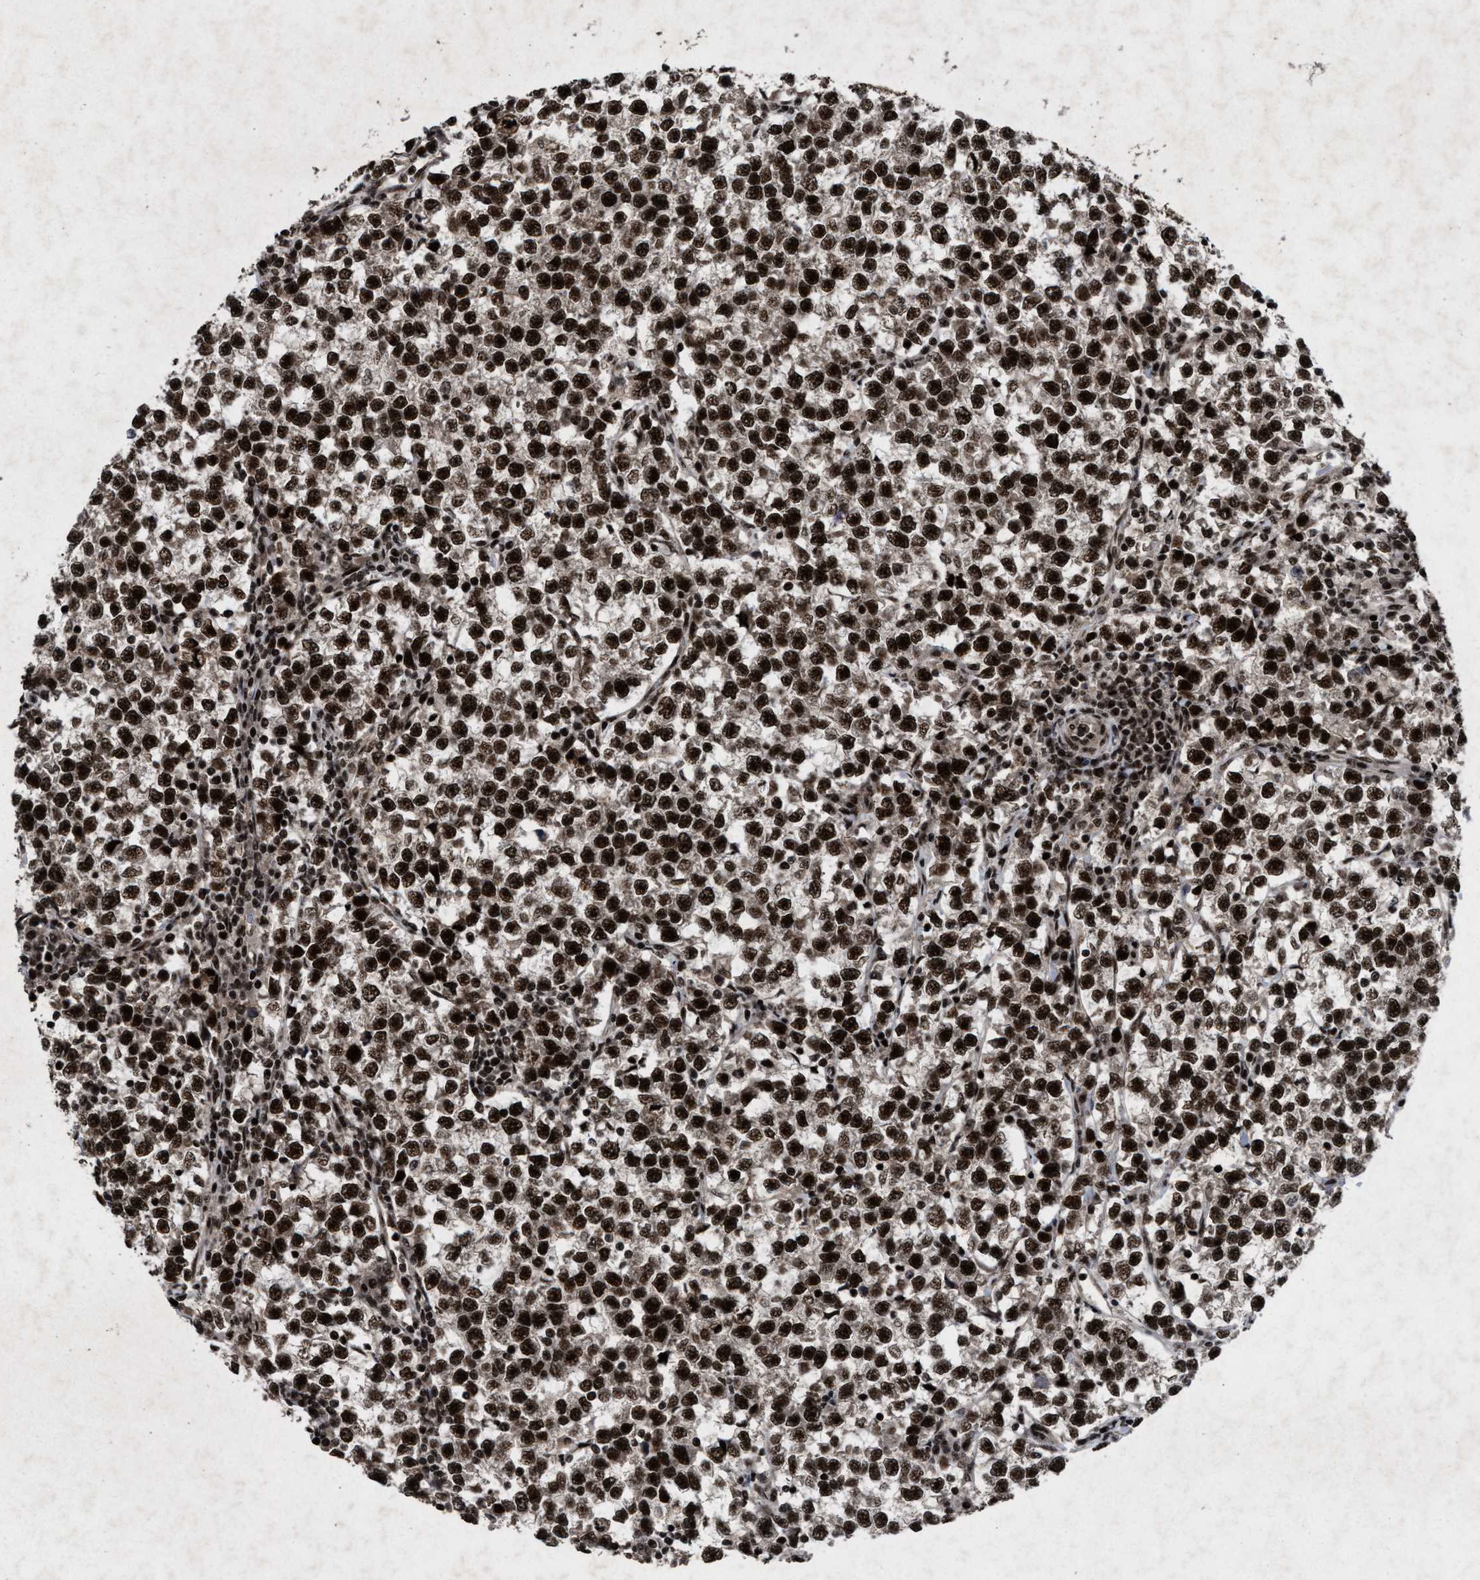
{"staining": {"intensity": "strong", "quantity": ">75%", "location": "nuclear"}, "tissue": "testis cancer", "cell_type": "Tumor cells", "image_type": "cancer", "snomed": [{"axis": "morphology", "description": "Normal tissue, NOS"}, {"axis": "morphology", "description": "Seminoma, NOS"}, {"axis": "topography", "description": "Testis"}], "caption": "Immunohistochemical staining of human testis seminoma displays high levels of strong nuclear protein positivity in about >75% of tumor cells.", "gene": "WIZ", "patient": {"sex": "male", "age": 43}}